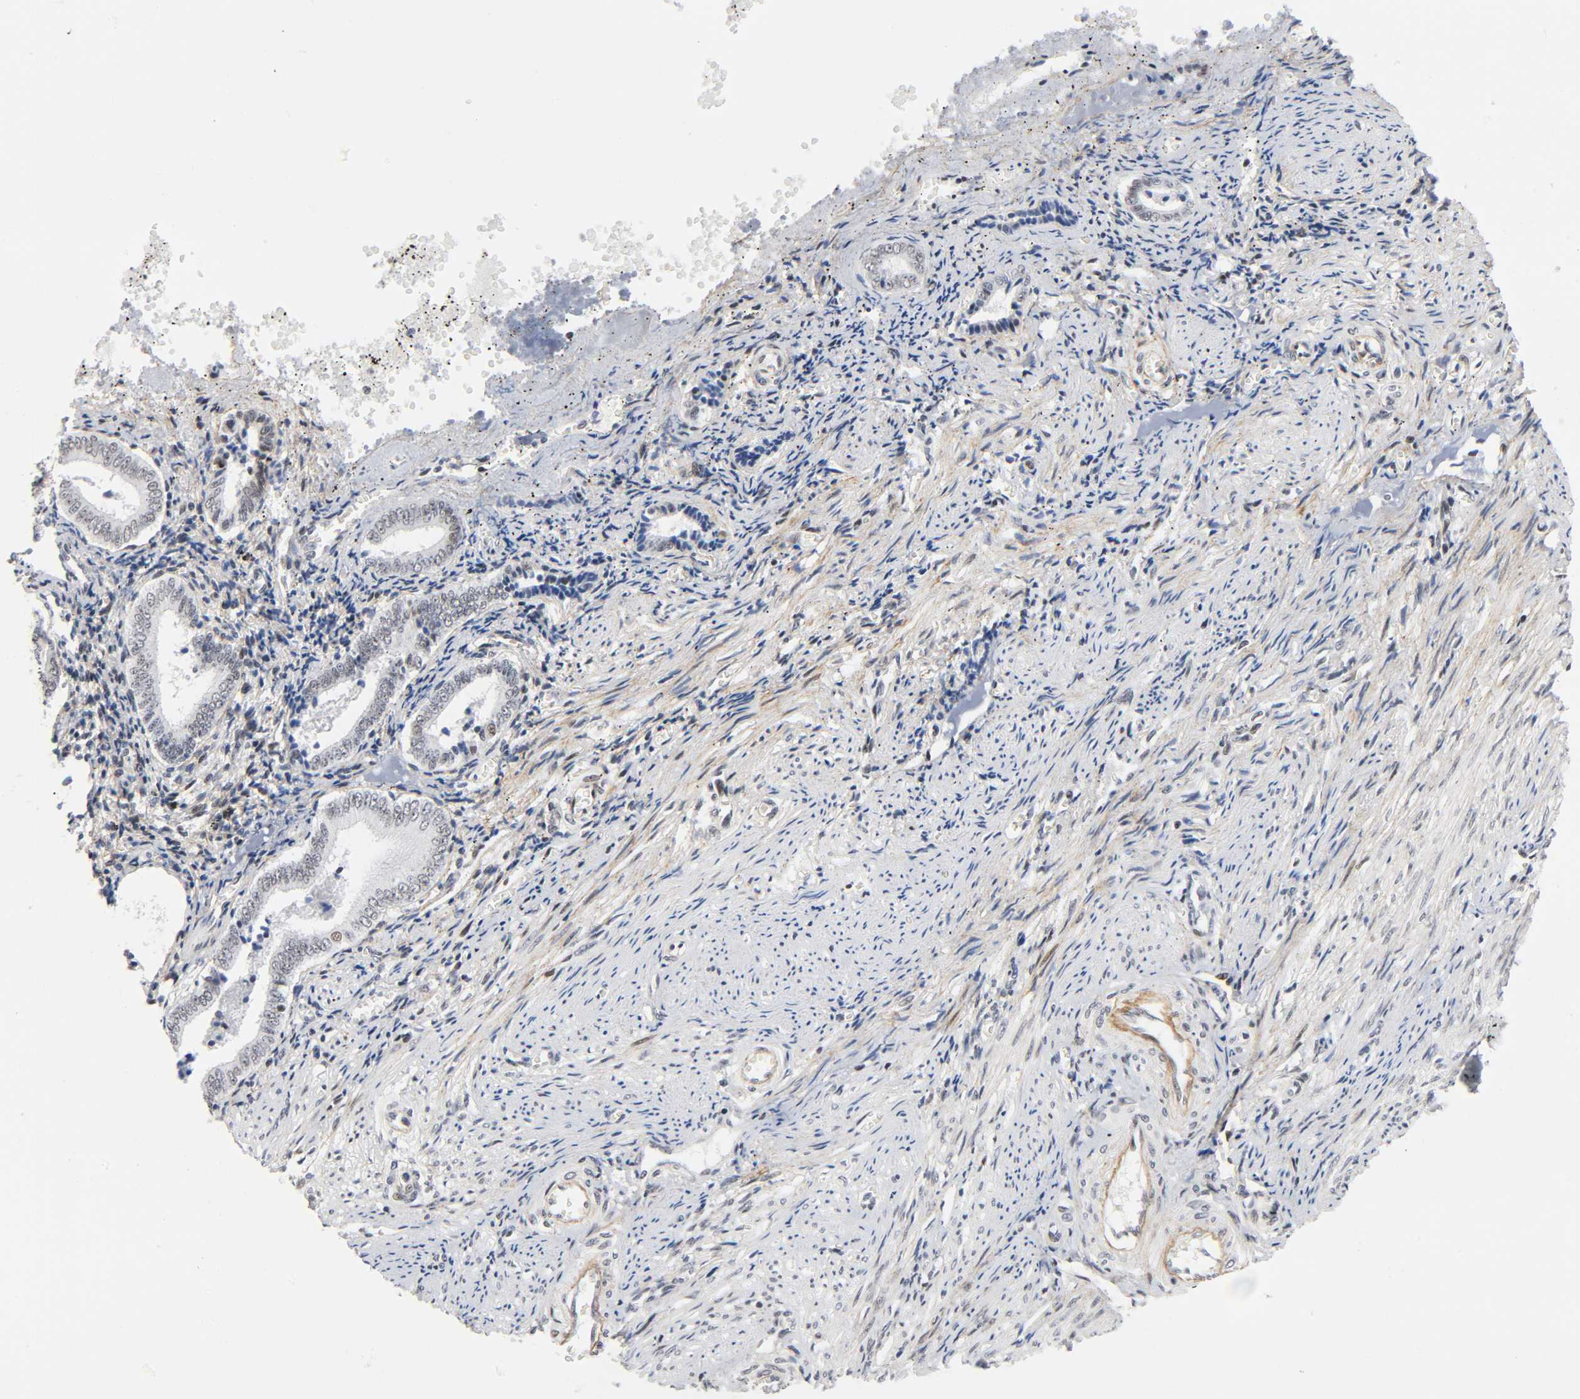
{"staining": {"intensity": "moderate", "quantity": "25%-75%", "location": "nuclear"}, "tissue": "endometrium", "cell_type": "Cells in endometrial stroma", "image_type": "normal", "snomed": [{"axis": "morphology", "description": "Normal tissue, NOS"}, {"axis": "topography", "description": "Endometrium"}], "caption": "A medium amount of moderate nuclear positivity is identified in approximately 25%-75% of cells in endometrial stroma in benign endometrium.", "gene": "DIDO1", "patient": {"sex": "female", "age": 42}}